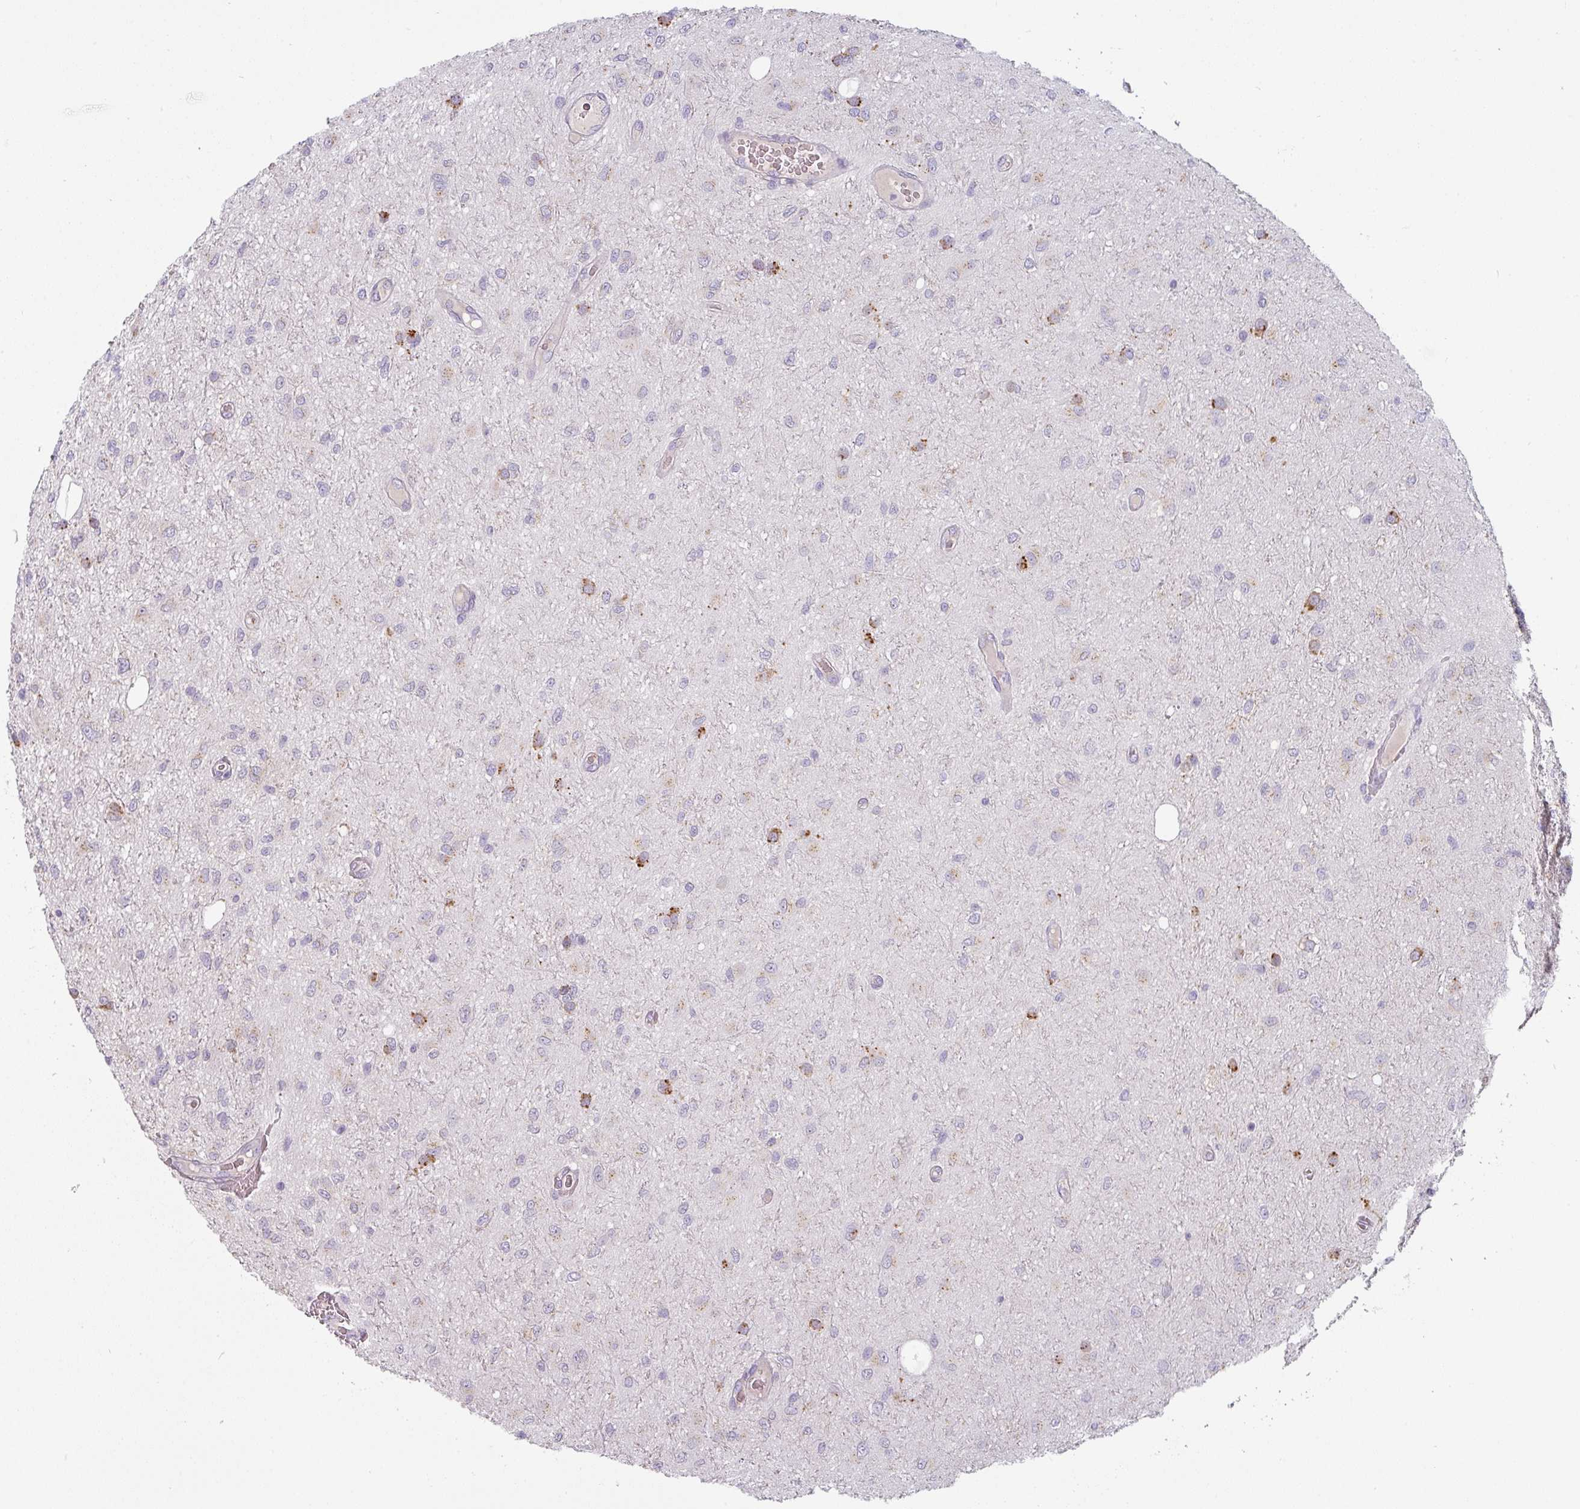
{"staining": {"intensity": "moderate", "quantity": "25%-75%", "location": "cytoplasmic/membranous"}, "tissue": "glioma", "cell_type": "Tumor cells", "image_type": "cancer", "snomed": [{"axis": "morphology", "description": "Glioma, malignant, Low grade"}, {"axis": "topography", "description": "Cerebellum"}], "caption": "Immunohistochemical staining of human malignant glioma (low-grade) displays medium levels of moderate cytoplasmic/membranous protein expression in approximately 25%-75% of tumor cells.", "gene": "PRODH2", "patient": {"sex": "female", "age": 5}}